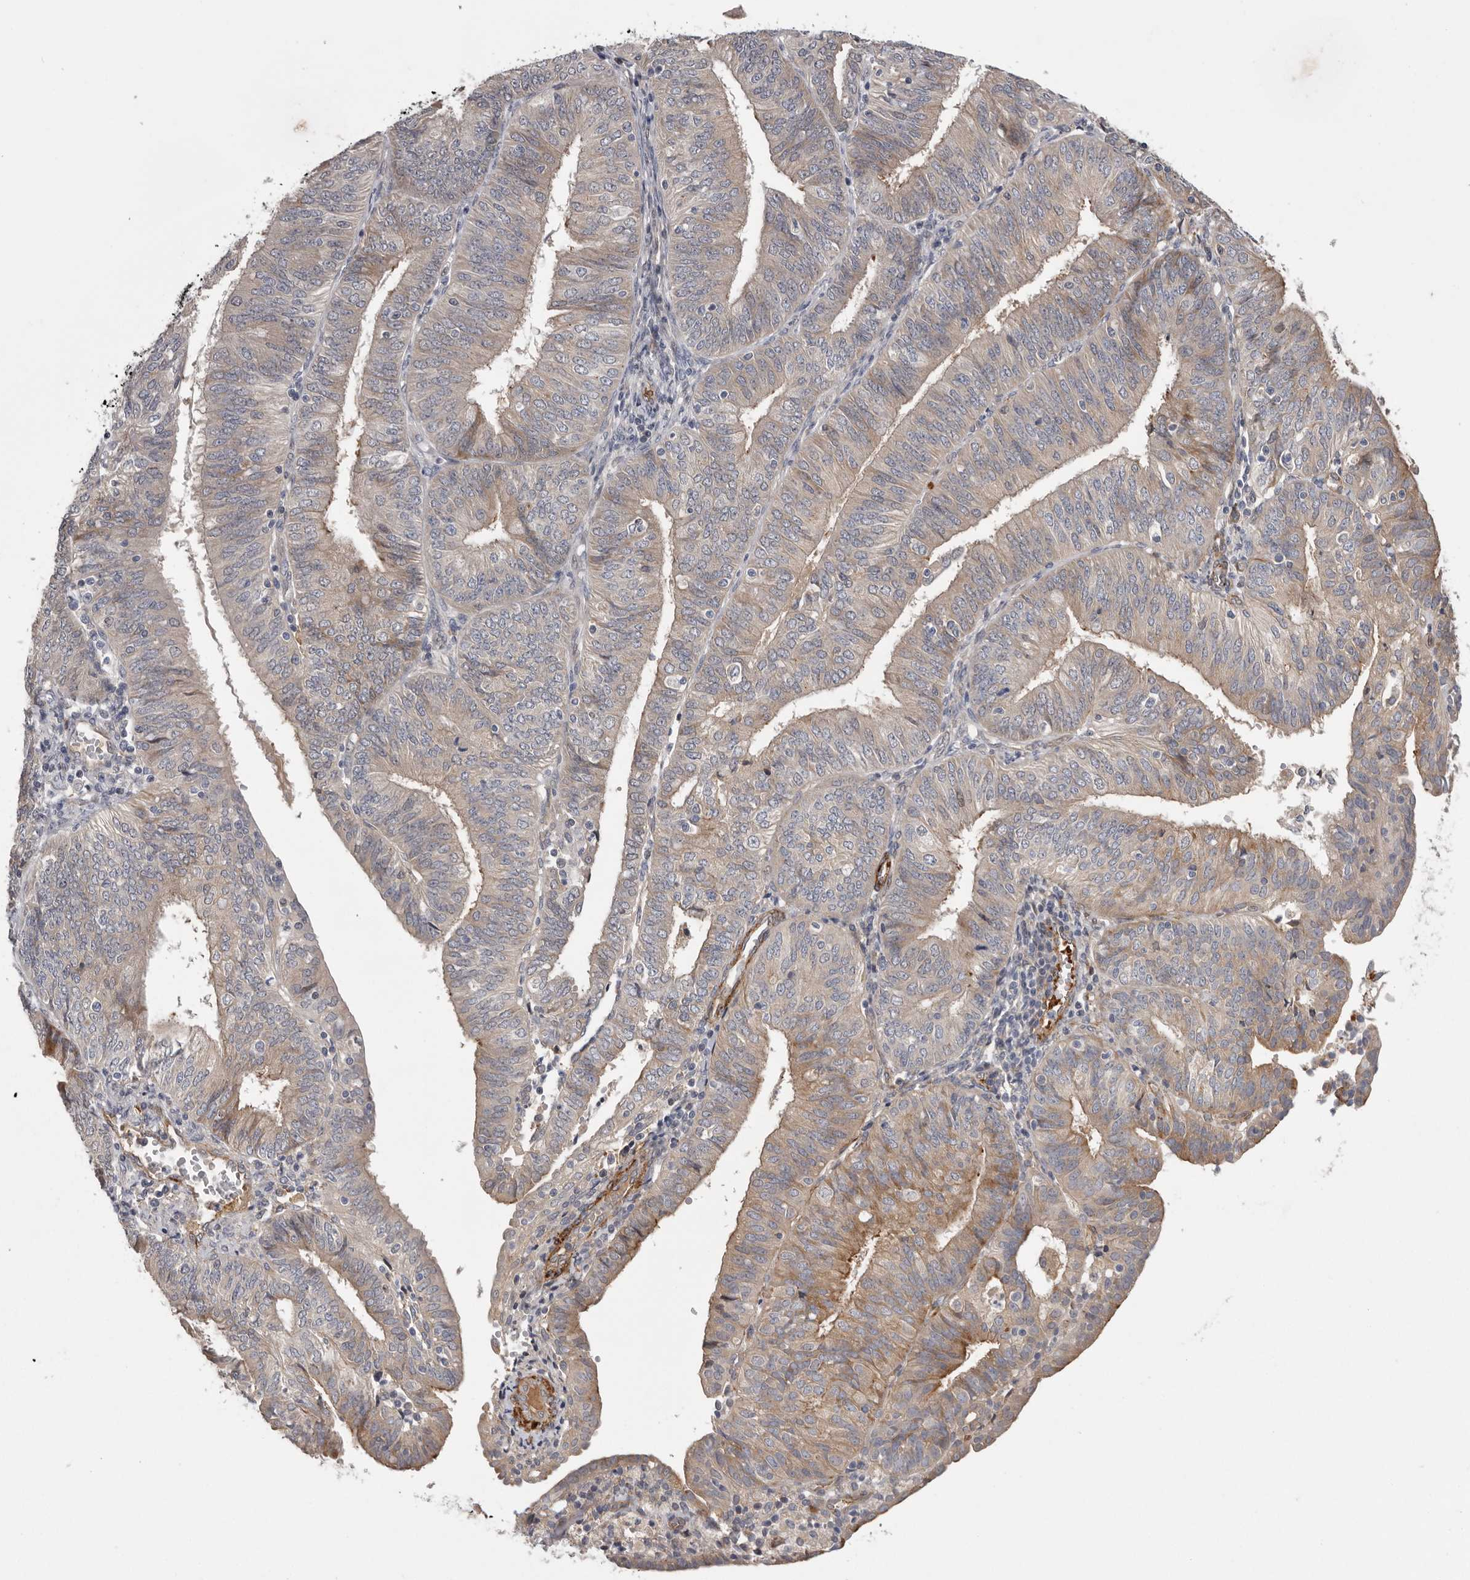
{"staining": {"intensity": "moderate", "quantity": "25%-75%", "location": "cytoplasmic/membranous"}, "tissue": "endometrial cancer", "cell_type": "Tumor cells", "image_type": "cancer", "snomed": [{"axis": "morphology", "description": "Adenocarcinoma, NOS"}, {"axis": "topography", "description": "Endometrium"}], "caption": "Endometrial adenocarcinoma stained for a protein displays moderate cytoplasmic/membranous positivity in tumor cells.", "gene": "ATXN3L", "patient": {"sex": "female", "age": 58}}